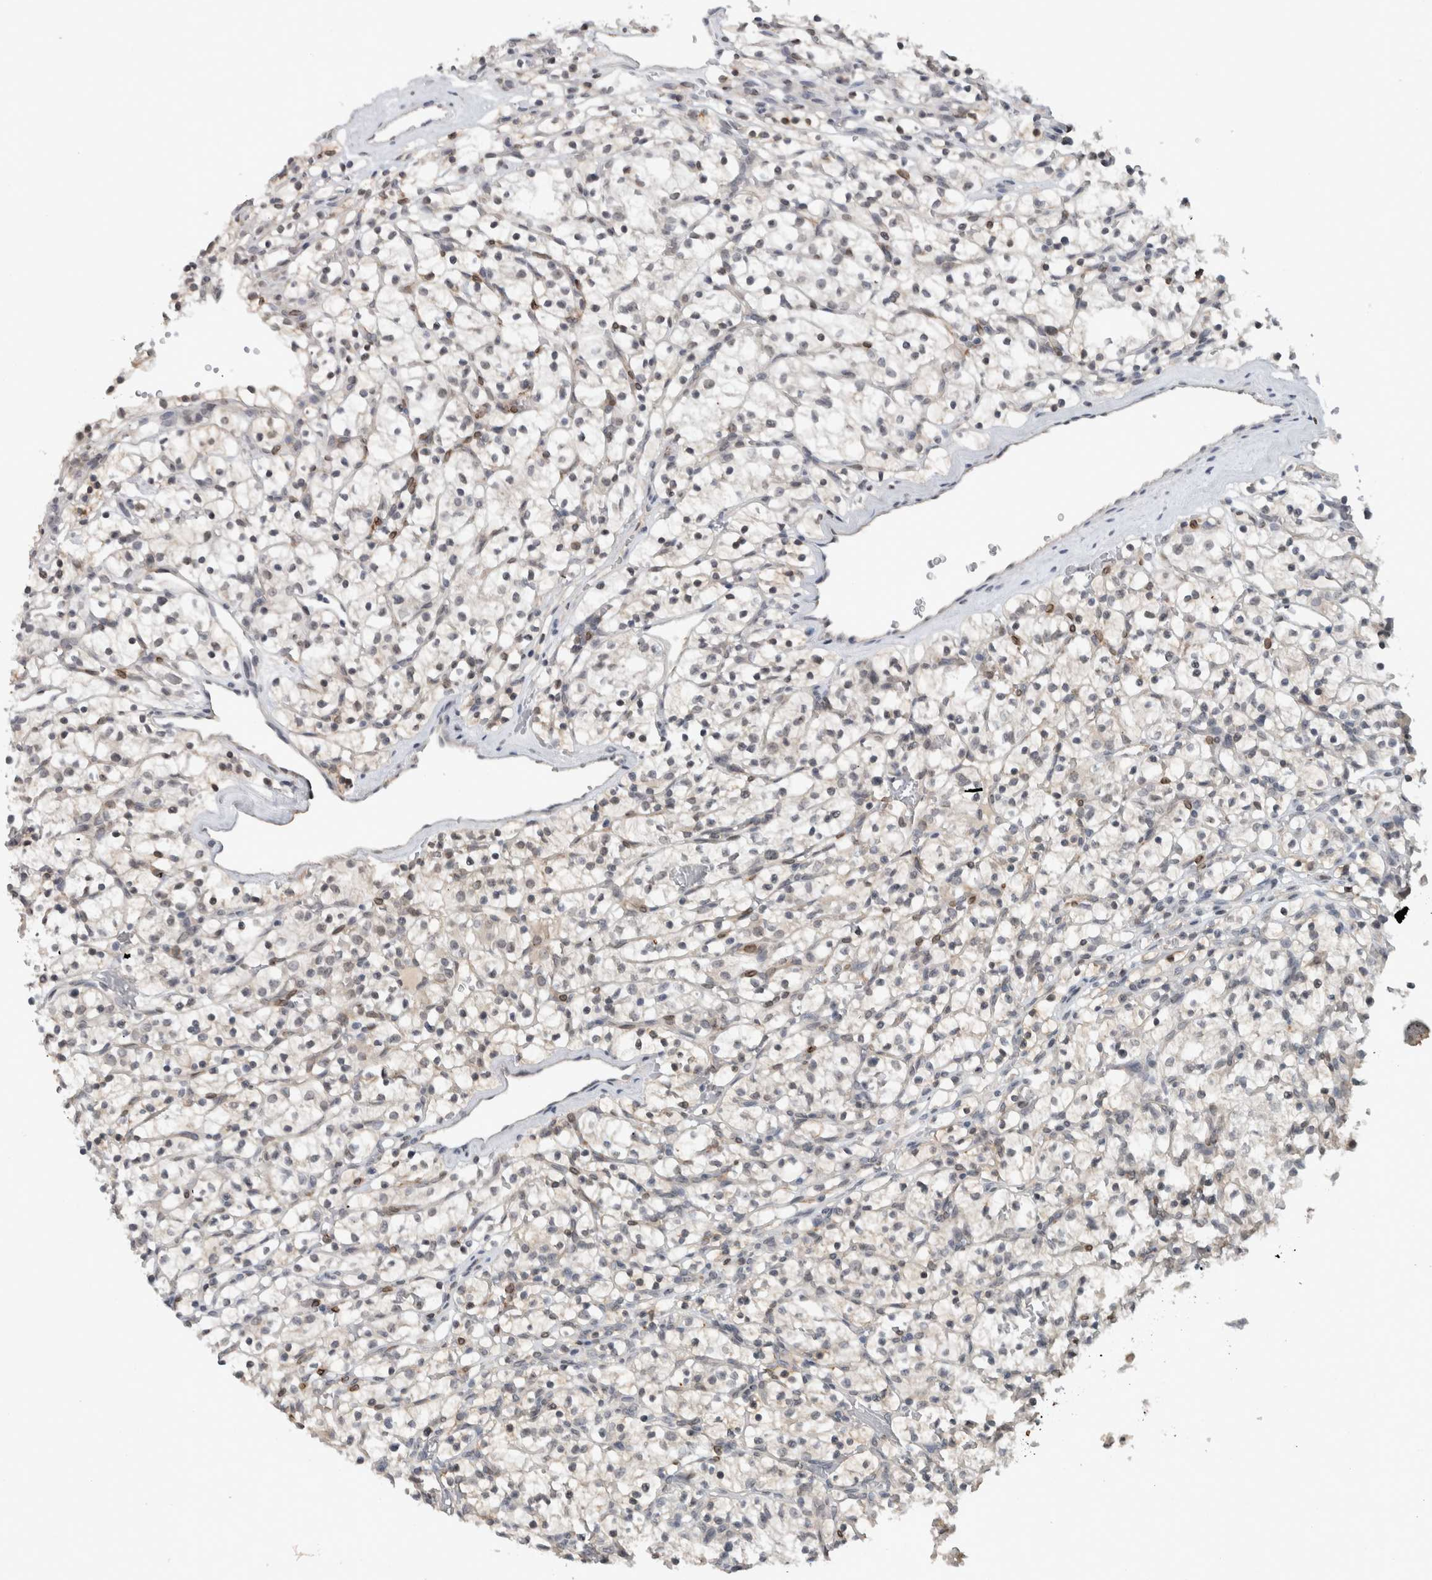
{"staining": {"intensity": "negative", "quantity": "none", "location": "none"}, "tissue": "renal cancer", "cell_type": "Tumor cells", "image_type": "cancer", "snomed": [{"axis": "morphology", "description": "Adenocarcinoma, NOS"}, {"axis": "topography", "description": "Kidney"}], "caption": "IHC micrograph of neoplastic tissue: human renal cancer stained with DAB (3,3'-diaminobenzidine) displays no significant protein expression in tumor cells.", "gene": "PRXL2A", "patient": {"sex": "female", "age": 57}}